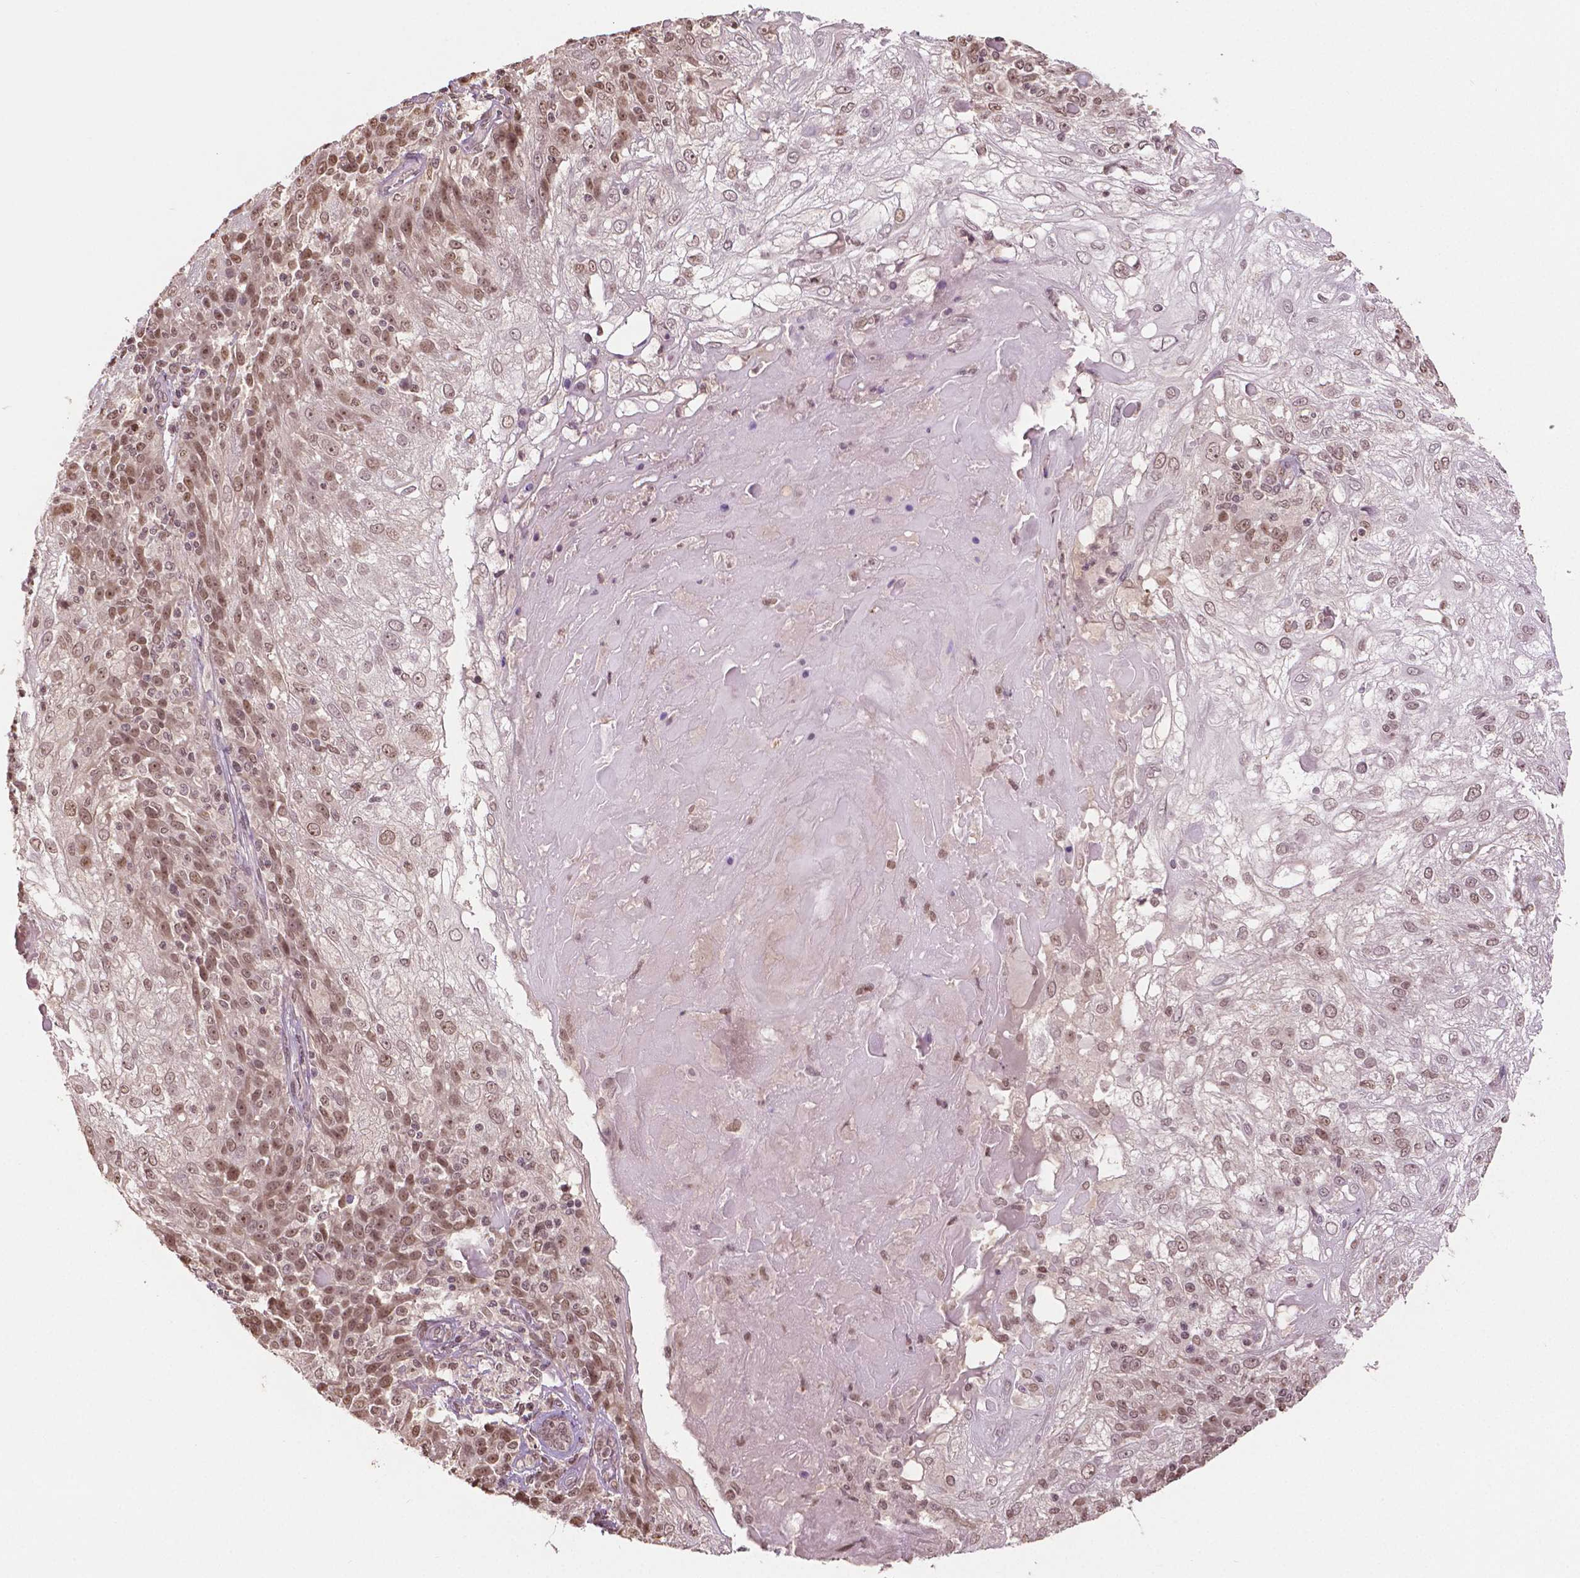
{"staining": {"intensity": "moderate", "quantity": ">75%", "location": "nuclear"}, "tissue": "skin cancer", "cell_type": "Tumor cells", "image_type": "cancer", "snomed": [{"axis": "morphology", "description": "Normal tissue, NOS"}, {"axis": "morphology", "description": "Squamous cell carcinoma, NOS"}, {"axis": "topography", "description": "Skin"}], "caption": "Immunohistochemistry (DAB (3,3'-diaminobenzidine)) staining of skin squamous cell carcinoma demonstrates moderate nuclear protein staining in approximately >75% of tumor cells.", "gene": "DEK", "patient": {"sex": "female", "age": 83}}